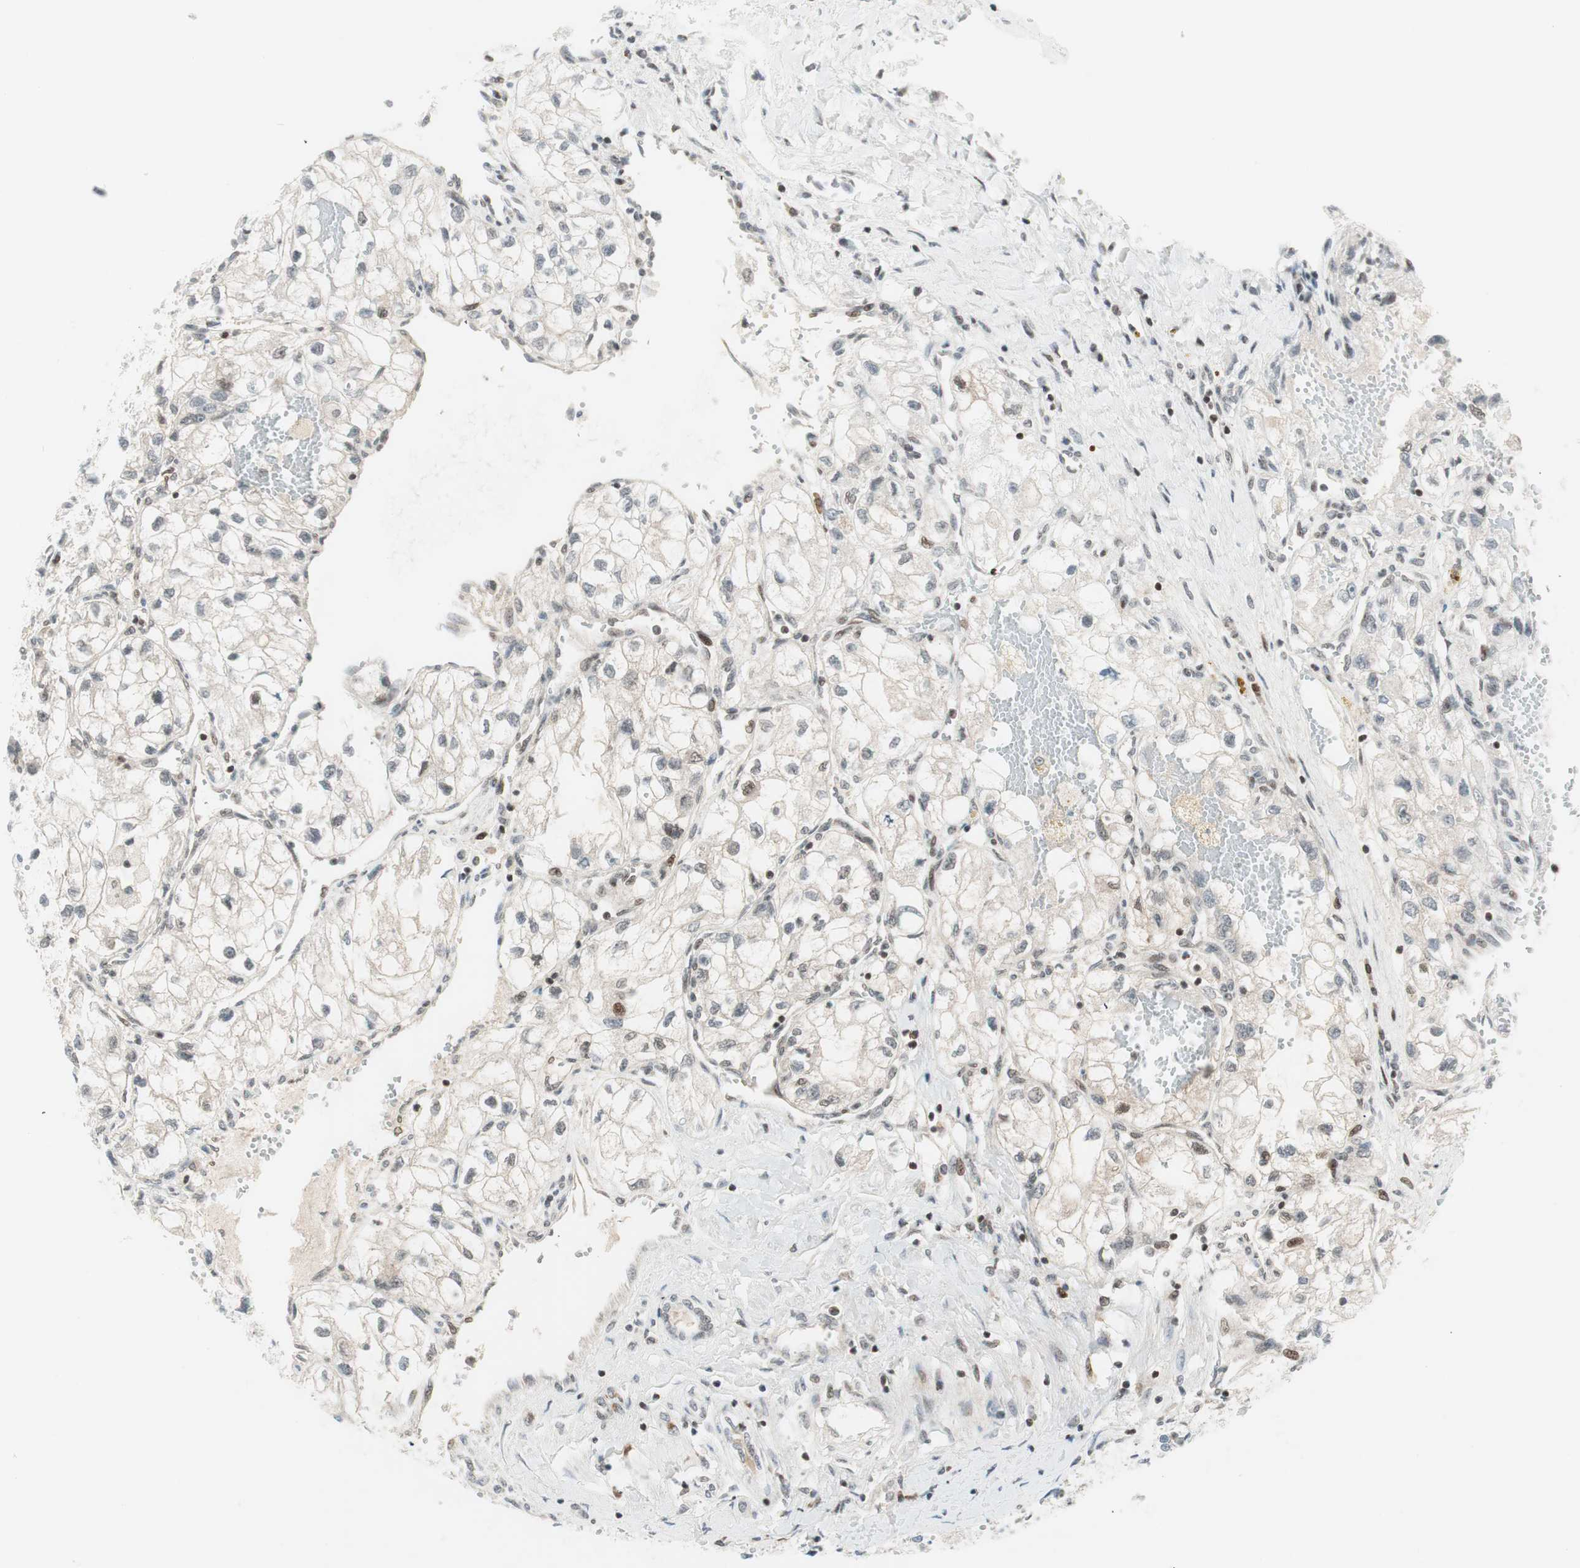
{"staining": {"intensity": "negative", "quantity": "none", "location": "none"}, "tissue": "renal cancer", "cell_type": "Tumor cells", "image_type": "cancer", "snomed": [{"axis": "morphology", "description": "Adenocarcinoma, NOS"}, {"axis": "topography", "description": "Kidney"}], "caption": "A photomicrograph of human renal cancer is negative for staining in tumor cells. Brightfield microscopy of immunohistochemistry stained with DAB (3,3'-diaminobenzidine) (brown) and hematoxylin (blue), captured at high magnification.", "gene": "TPT1", "patient": {"sex": "female", "age": 70}}